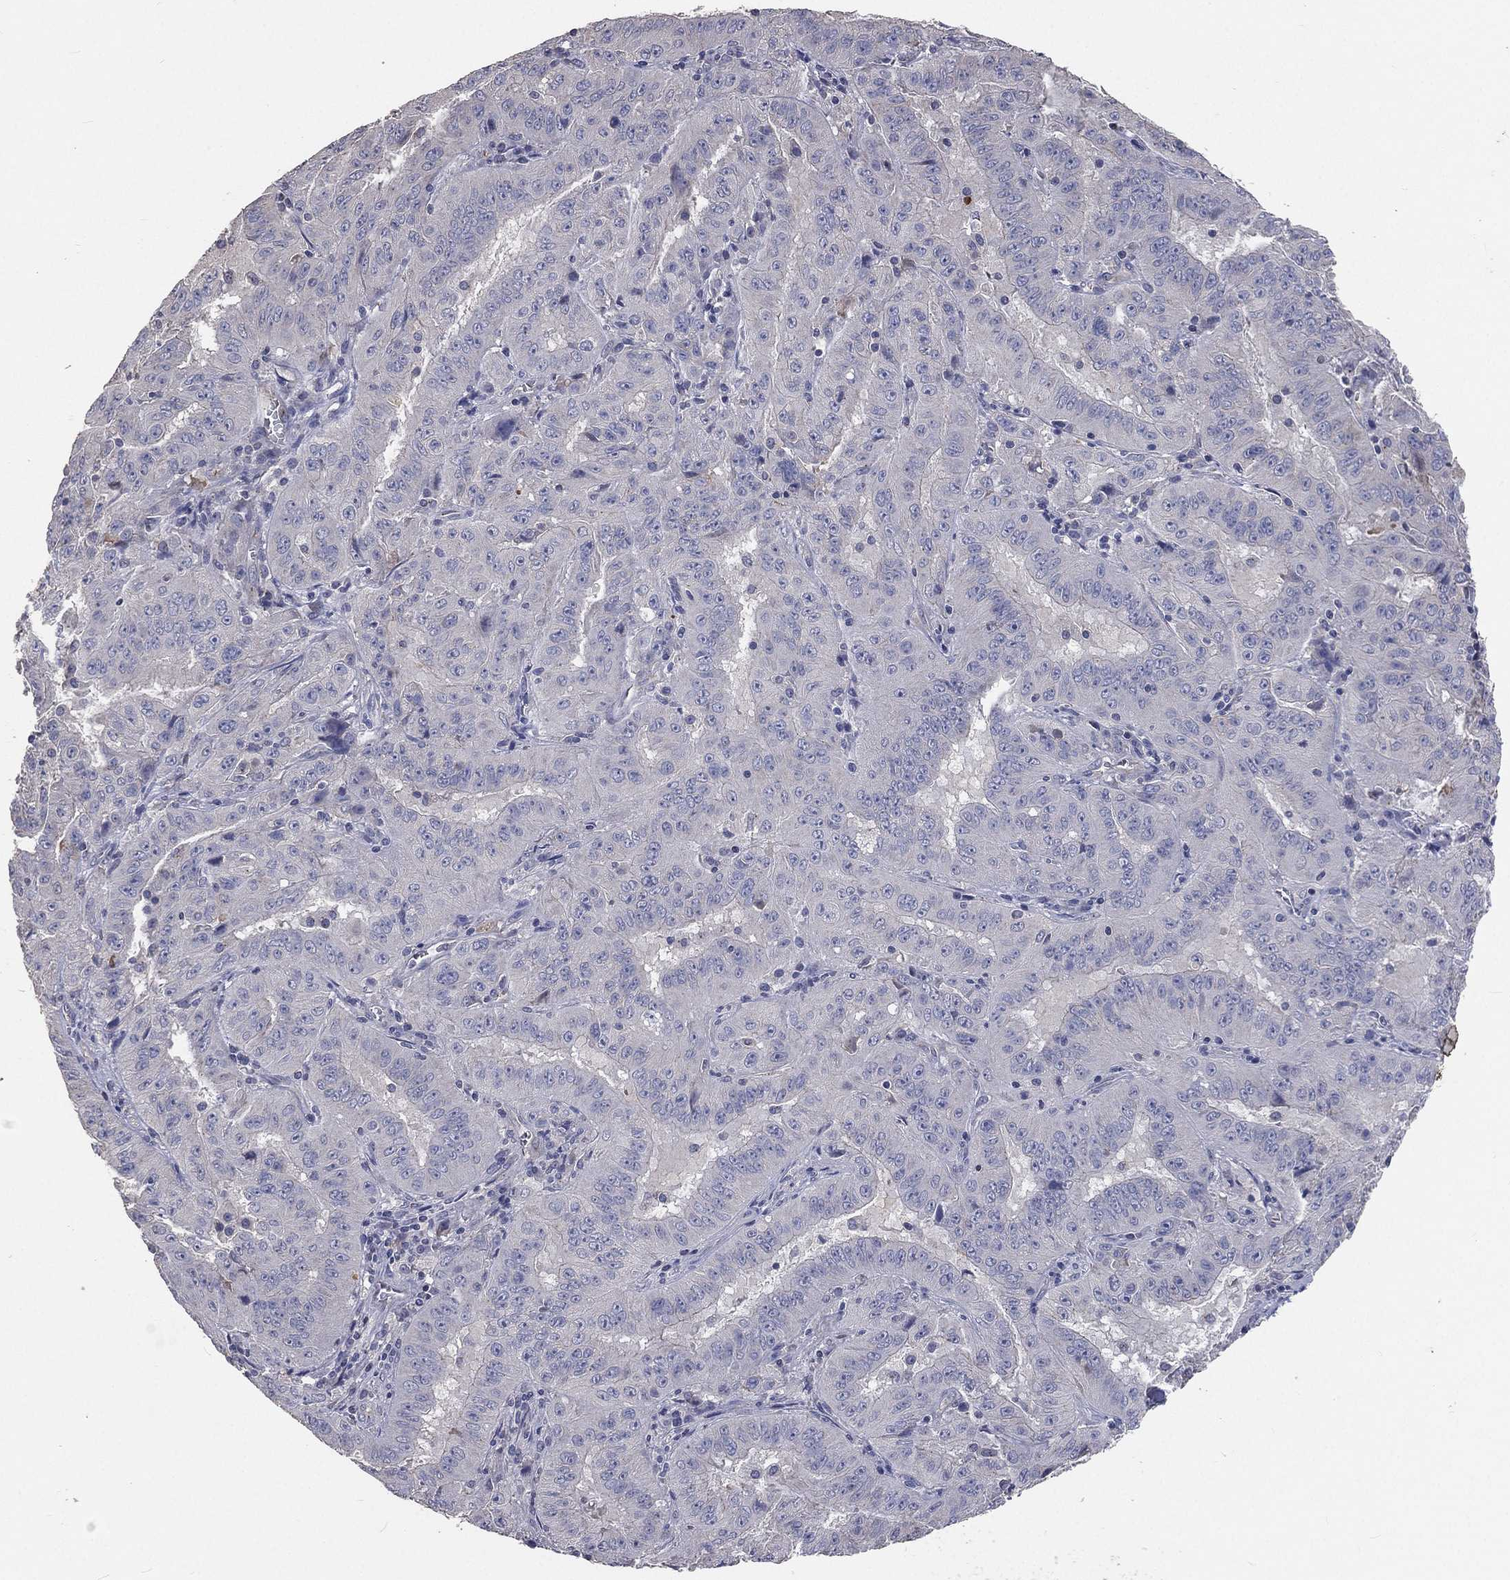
{"staining": {"intensity": "negative", "quantity": "none", "location": "none"}, "tissue": "pancreatic cancer", "cell_type": "Tumor cells", "image_type": "cancer", "snomed": [{"axis": "morphology", "description": "Adenocarcinoma, NOS"}, {"axis": "topography", "description": "Pancreas"}], "caption": "High magnification brightfield microscopy of pancreatic cancer stained with DAB (3,3'-diaminobenzidine) (brown) and counterstained with hematoxylin (blue): tumor cells show no significant positivity. (DAB IHC visualized using brightfield microscopy, high magnification).", "gene": "CROCC", "patient": {"sex": "male", "age": 63}}